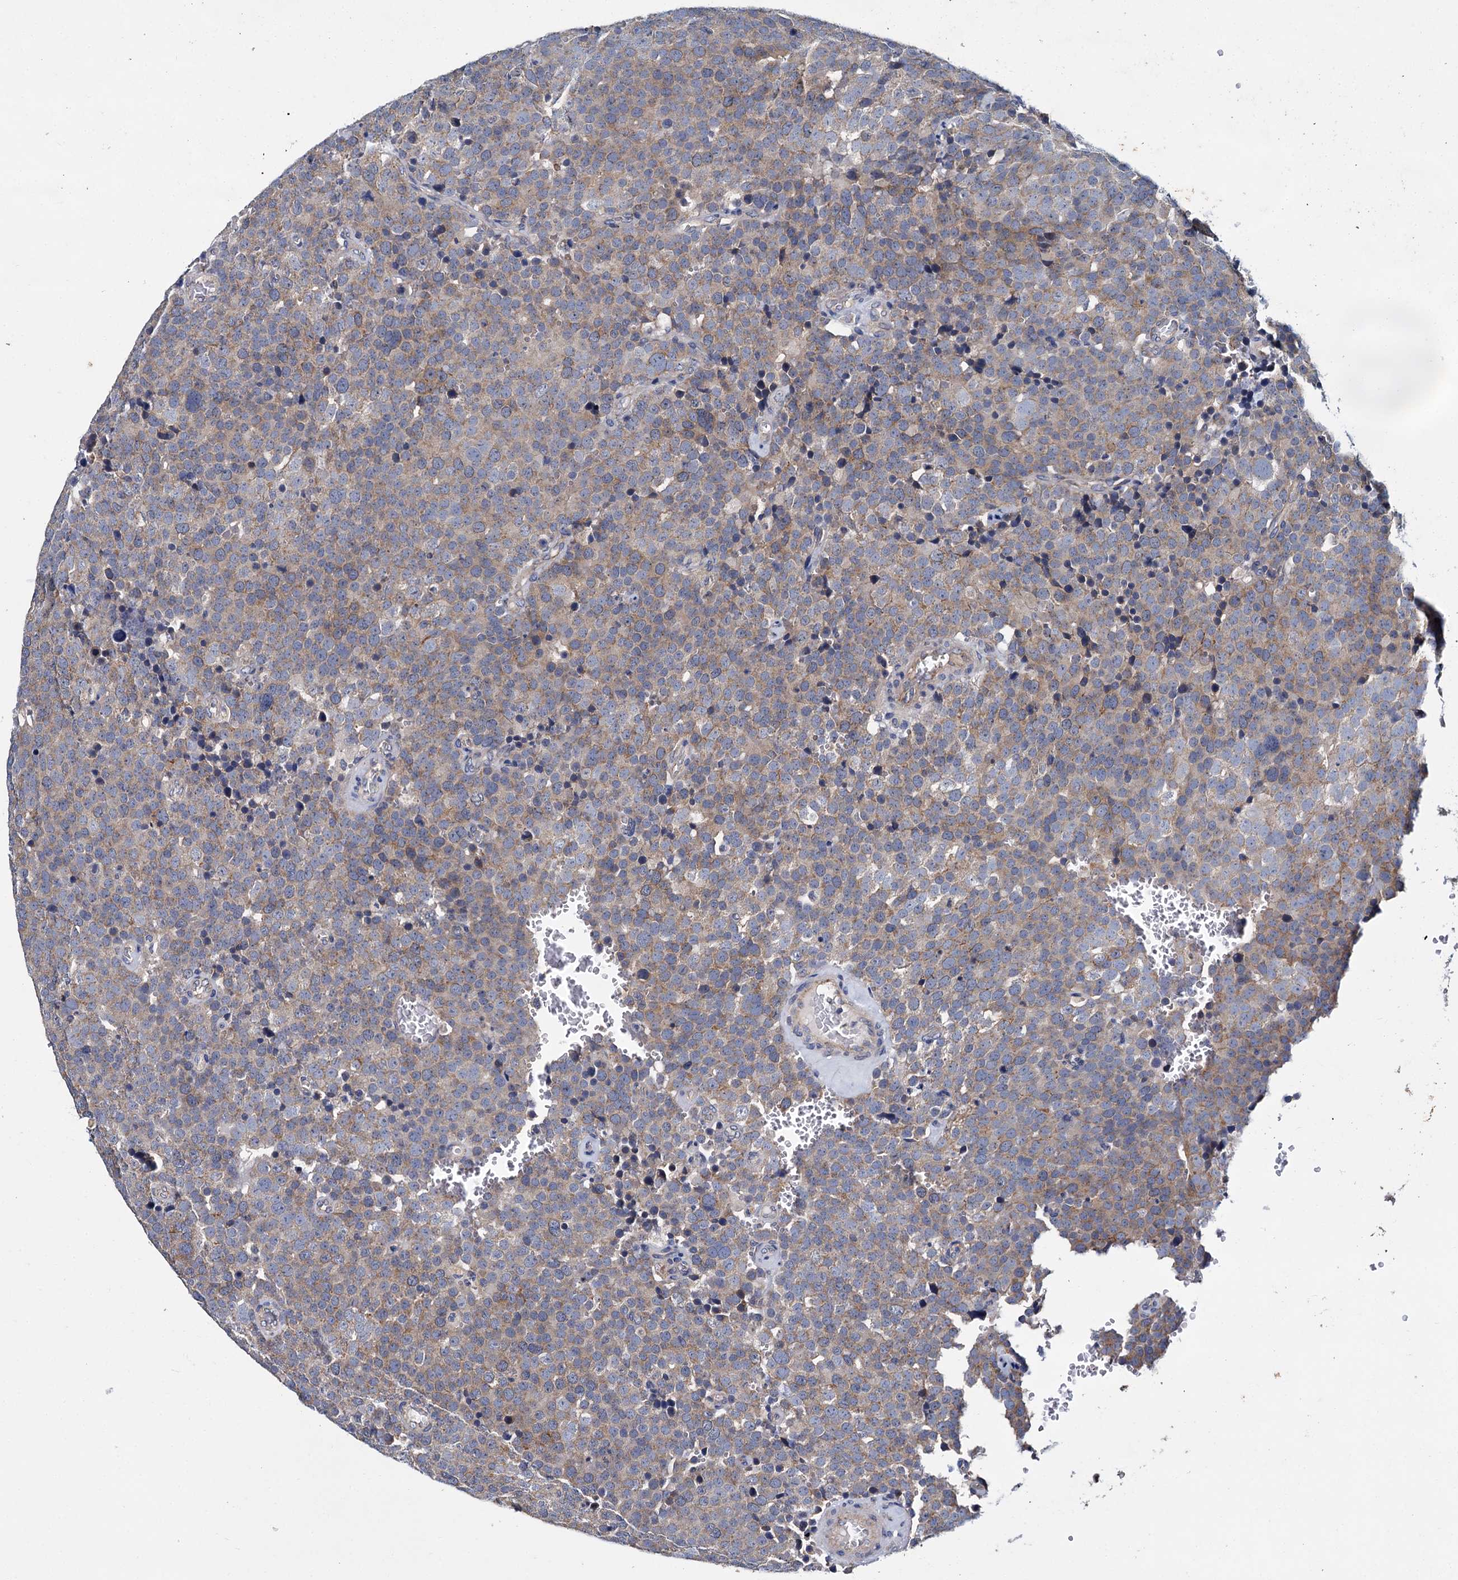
{"staining": {"intensity": "moderate", "quantity": ">75%", "location": "cytoplasmic/membranous"}, "tissue": "testis cancer", "cell_type": "Tumor cells", "image_type": "cancer", "snomed": [{"axis": "morphology", "description": "Seminoma, NOS"}, {"axis": "topography", "description": "Testis"}], "caption": "Protein expression analysis of seminoma (testis) shows moderate cytoplasmic/membranous staining in approximately >75% of tumor cells. (Stains: DAB (3,3'-diaminobenzidine) in brown, nuclei in blue, Microscopy: brightfield microscopy at high magnification).", "gene": "CEP295", "patient": {"sex": "male", "age": 71}}